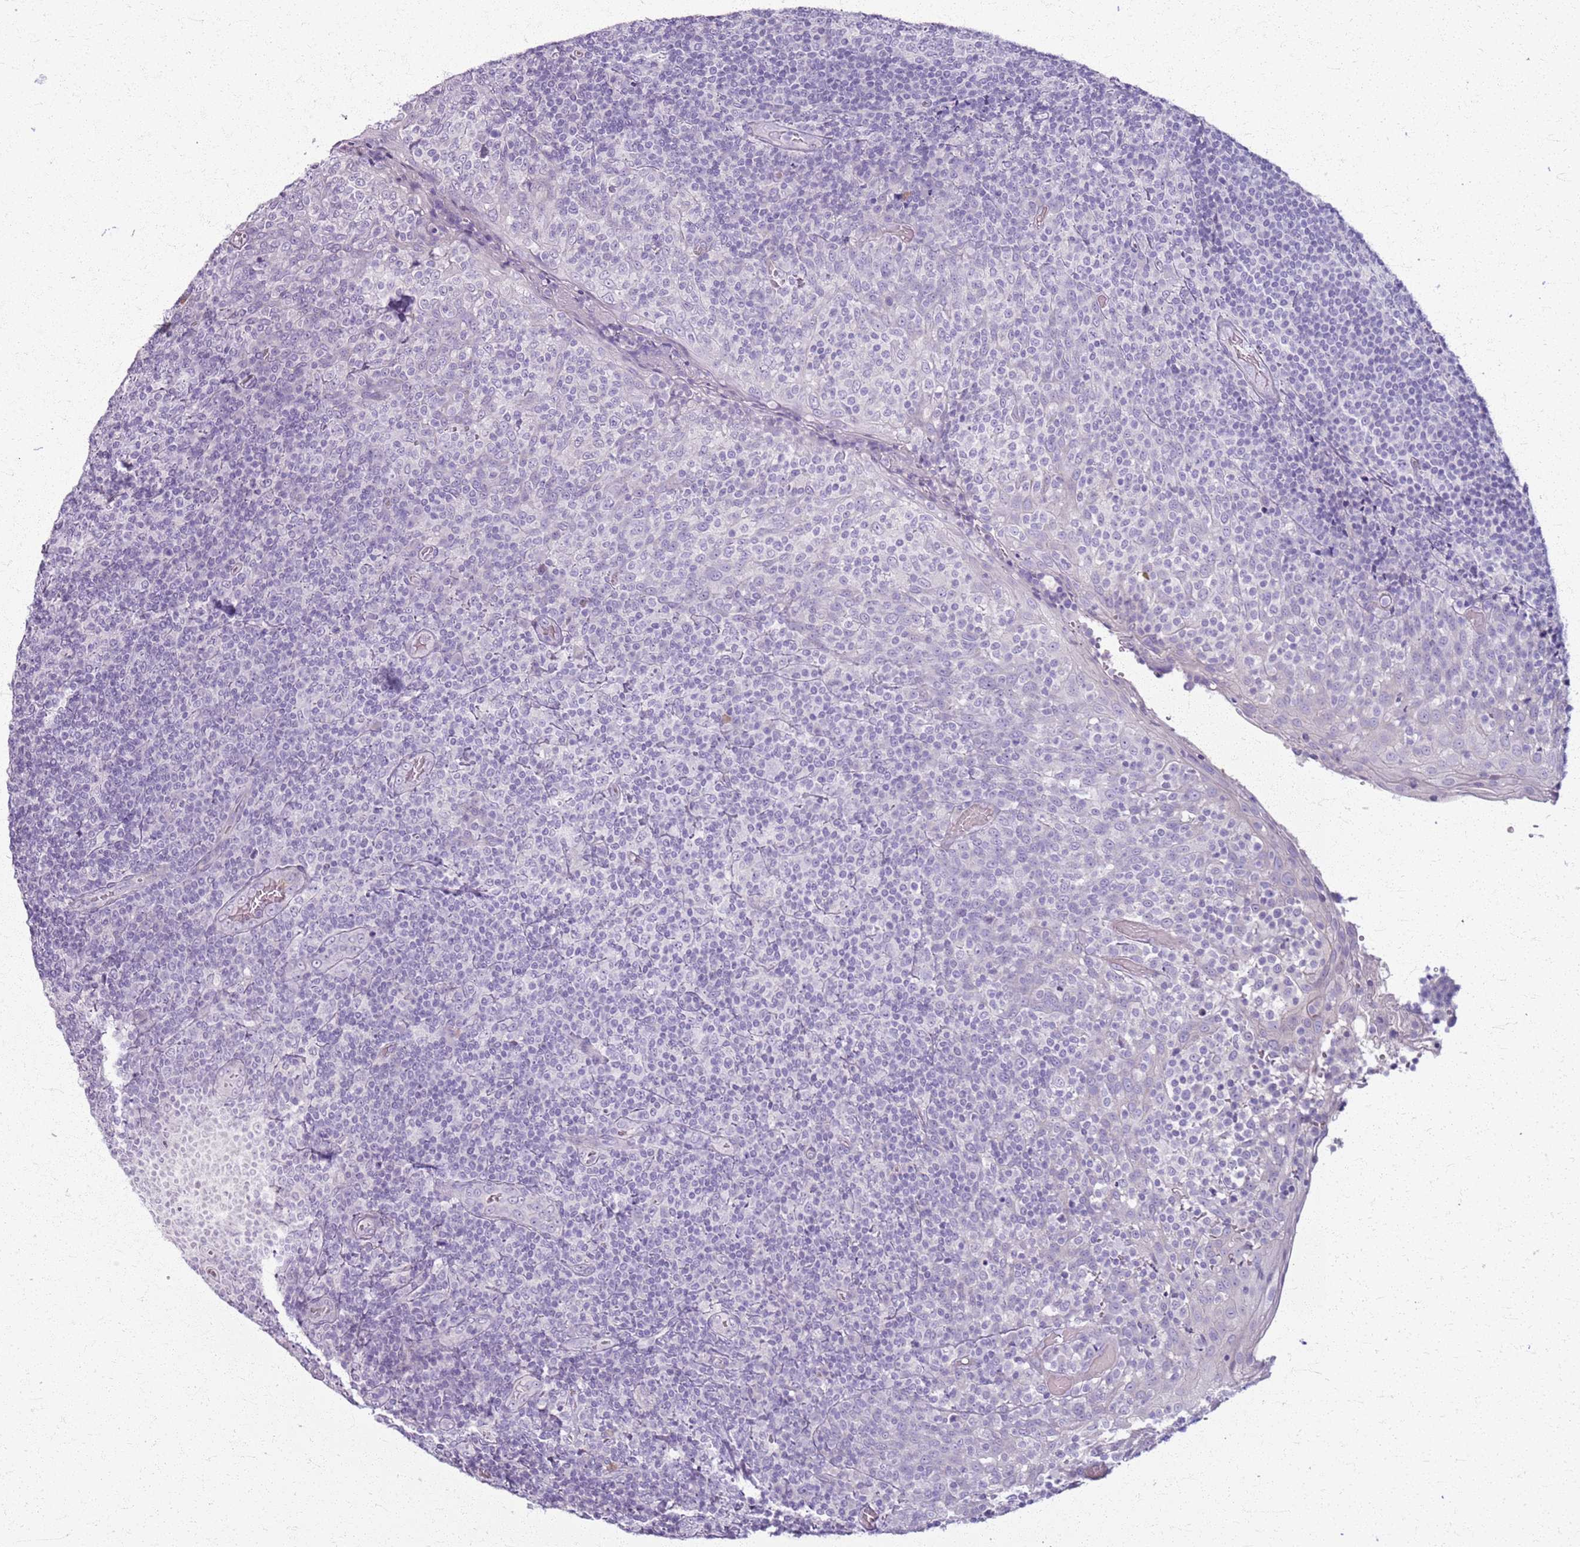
{"staining": {"intensity": "negative", "quantity": "none", "location": "none"}, "tissue": "tonsil", "cell_type": "Germinal center cells", "image_type": "normal", "snomed": [{"axis": "morphology", "description": "Normal tissue, NOS"}, {"axis": "topography", "description": "Tonsil"}], "caption": "Histopathology image shows no protein positivity in germinal center cells of benign tonsil. The staining is performed using DAB (3,3'-diaminobenzidine) brown chromogen with nuclei counter-stained in using hematoxylin.", "gene": "CSRP3", "patient": {"sex": "female", "age": 19}}